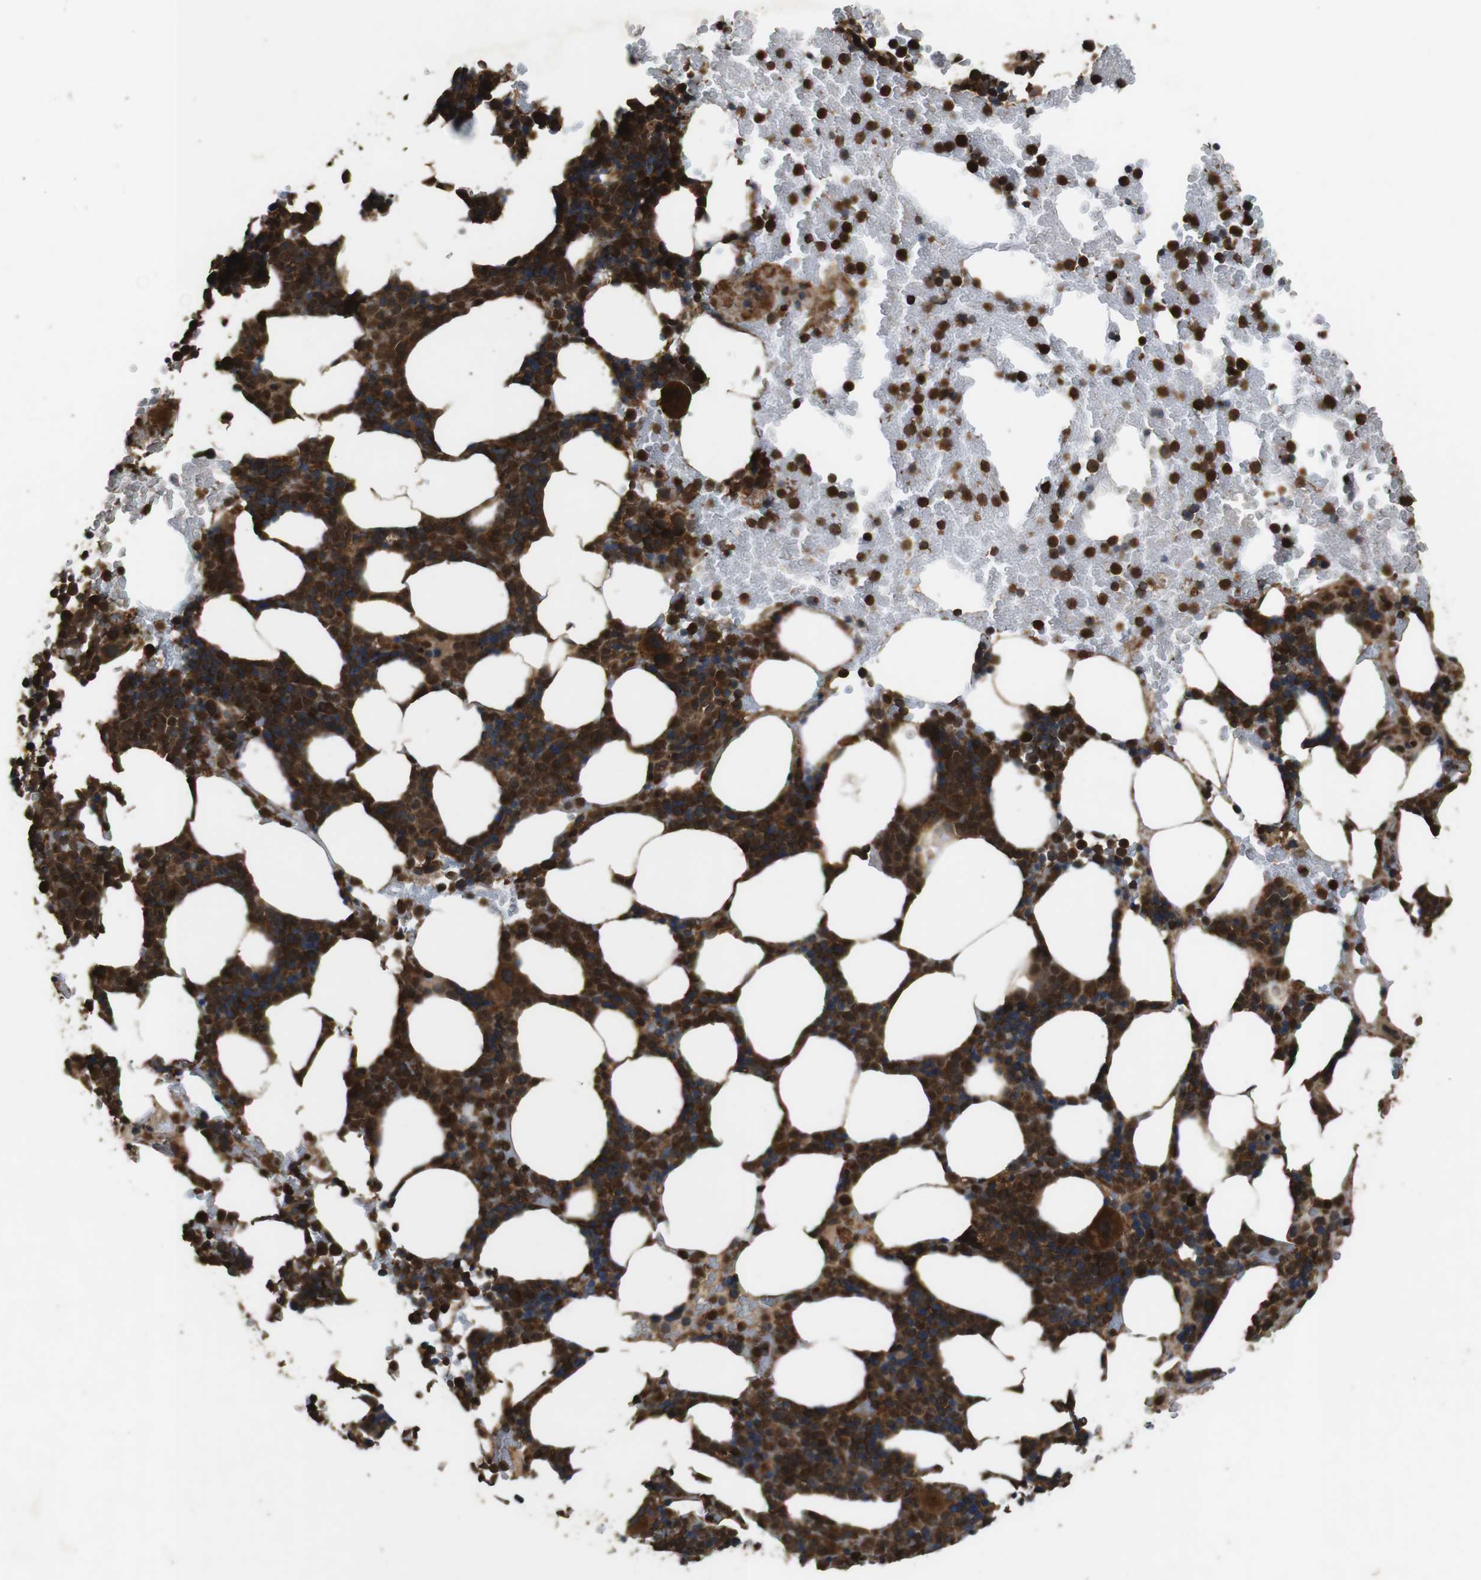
{"staining": {"intensity": "strong", "quantity": ">75%", "location": "cytoplasmic/membranous,nuclear"}, "tissue": "bone marrow", "cell_type": "Hematopoietic cells", "image_type": "normal", "snomed": [{"axis": "morphology", "description": "Normal tissue, NOS"}, {"axis": "morphology", "description": "Inflammation, NOS"}, {"axis": "topography", "description": "Bone marrow"}], "caption": "Immunohistochemistry (DAB (3,3'-diaminobenzidine)) staining of unremarkable human bone marrow reveals strong cytoplasmic/membranous,nuclear protein staining in about >75% of hematopoietic cells. Using DAB (brown) and hematoxylin (blue) stains, captured at high magnification using brightfield microscopy.", "gene": "BAG4", "patient": {"sex": "female", "age": 70}}